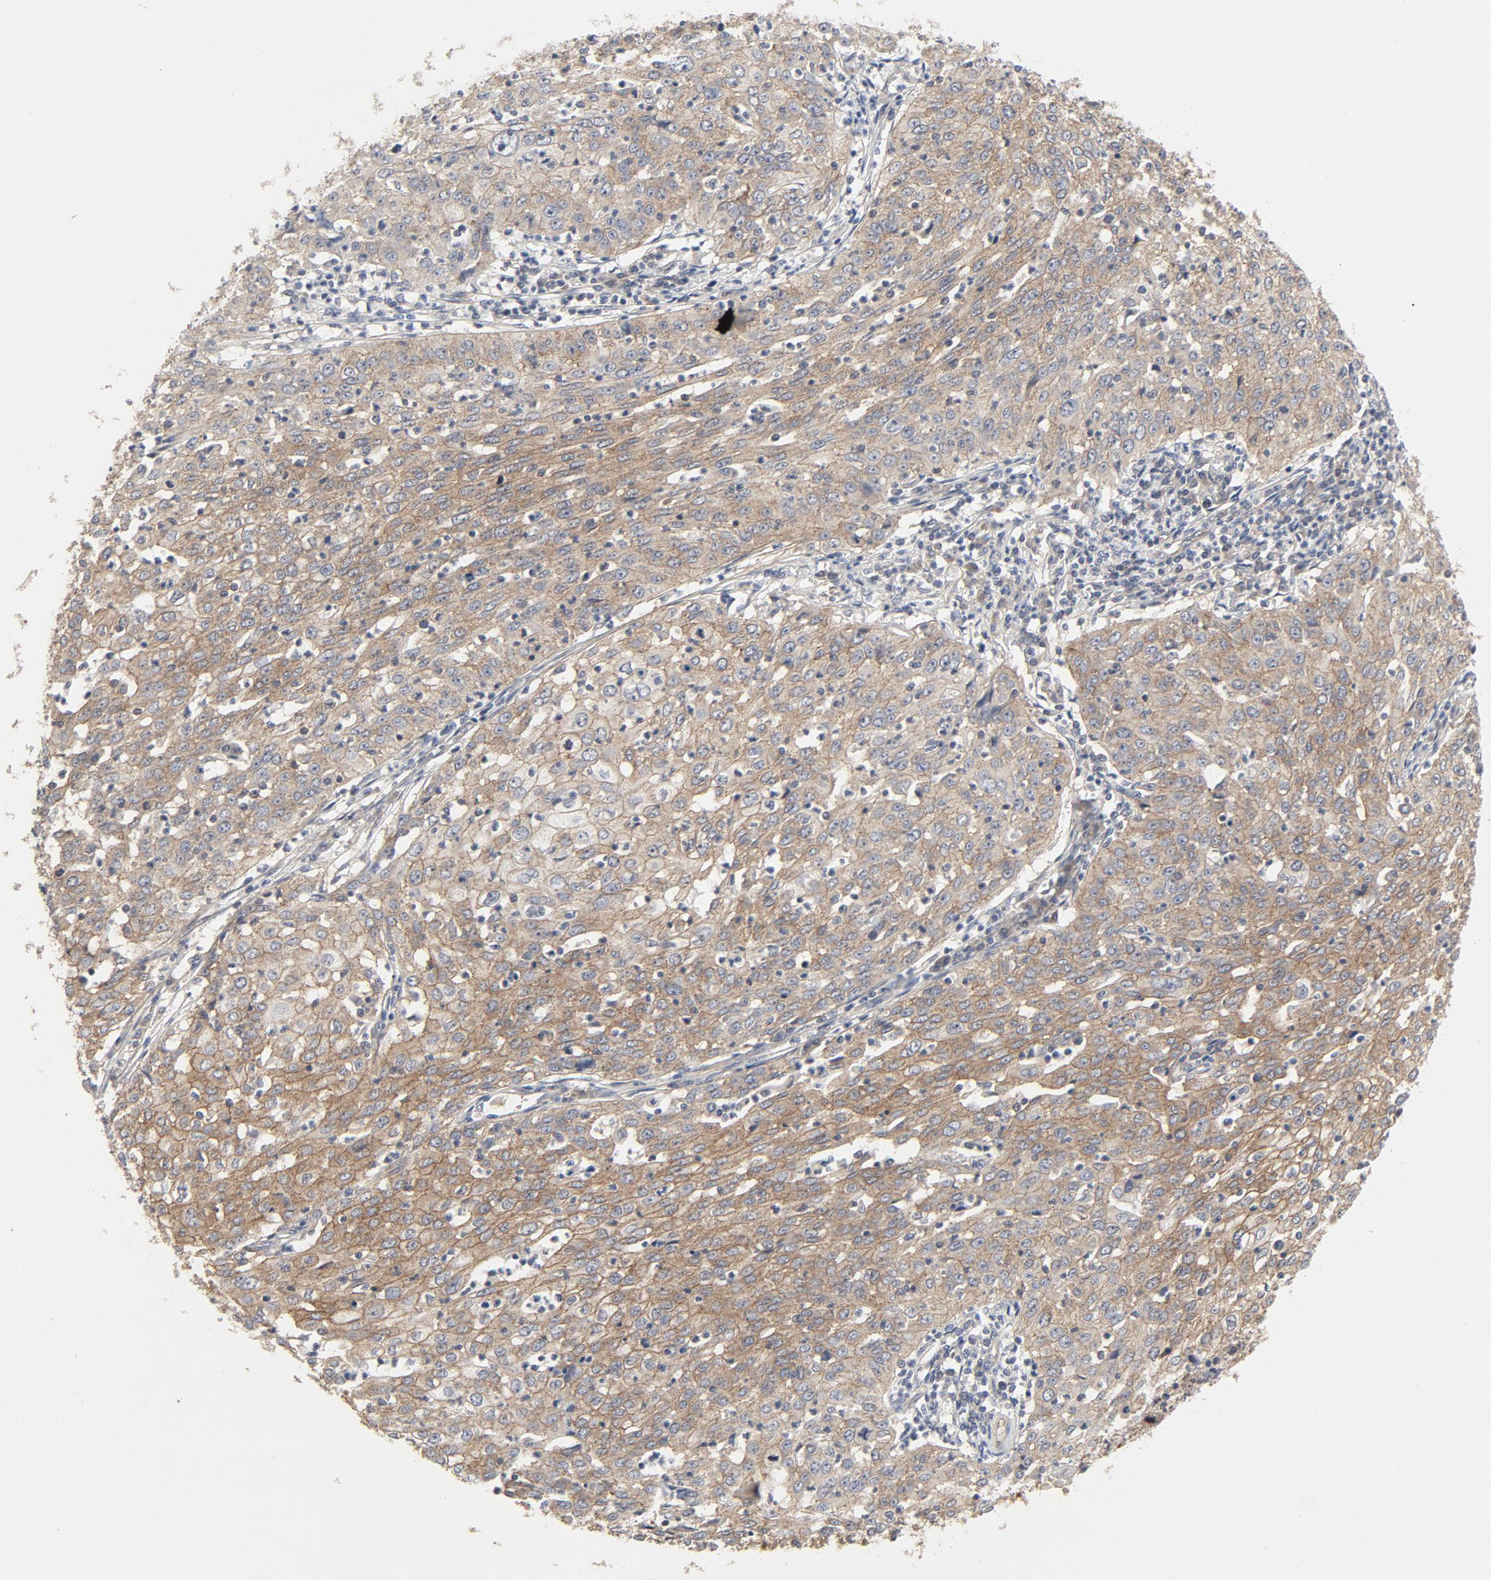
{"staining": {"intensity": "weak", "quantity": ">75%", "location": "cytoplasmic/membranous"}, "tissue": "cervical cancer", "cell_type": "Tumor cells", "image_type": "cancer", "snomed": [{"axis": "morphology", "description": "Squamous cell carcinoma, NOS"}, {"axis": "topography", "description": "Cervix"}], "caption": "This image shows squamous cell carcinoma (cervical) stained with immunohistochemistry to label a protein in brown. The cytoplasmic/membranous of tumor cells show weak positivity for the protein. Nuclei are counter-stained blue.", "gene": "MAP2K7", "patient": {"sex": "female", "age": 39}}